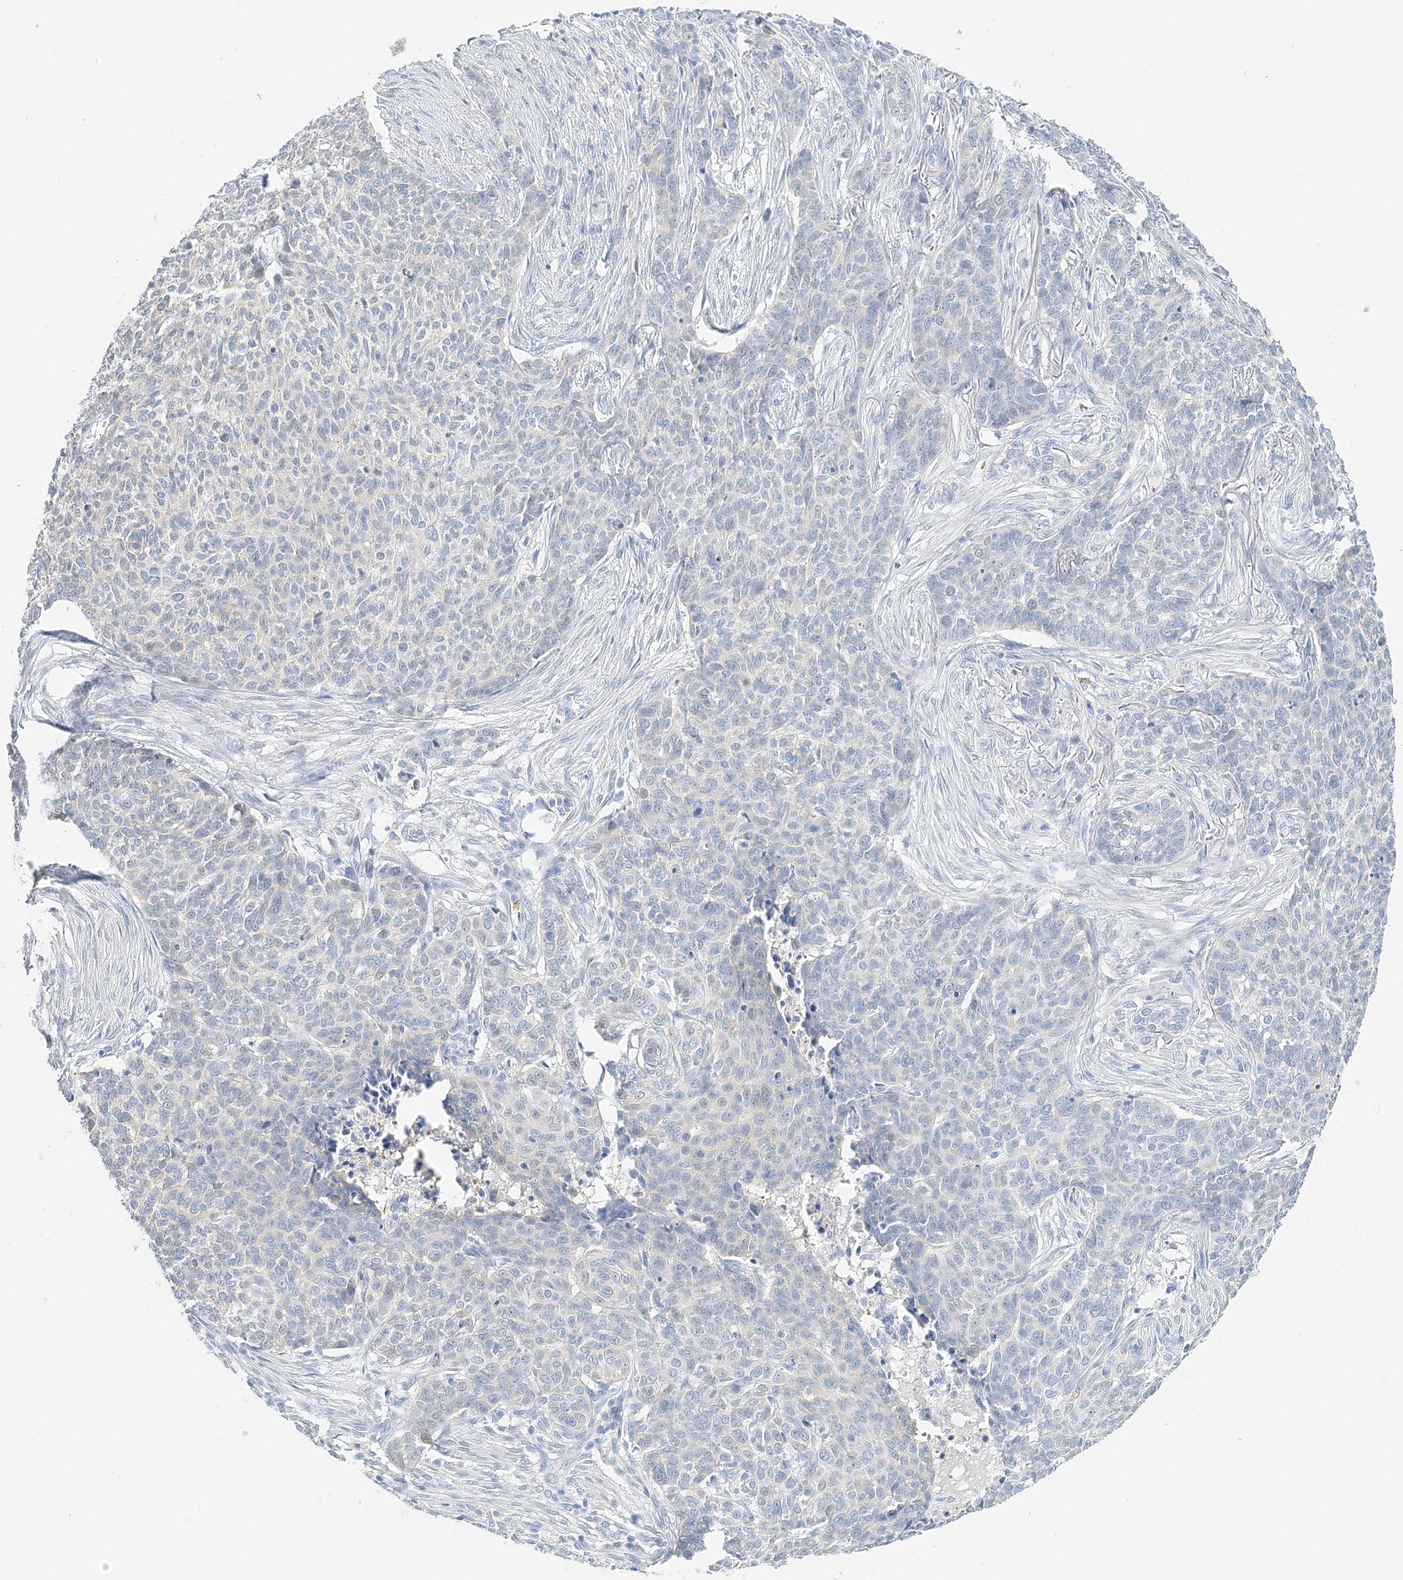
{"staining": {"intensity": "negative", "quantity": "none", "location": "none"}, "tissue": "skin cancer", "cell_type": "Tumor cells", "image_type": "cancer", "snomed": [{"axis": "morphology", "description": "Basal cell carcinoma"}, {"axis": "topography", "description": "Skin"}], "caption": "Immunohistochemical staining of skin basal cell carcinoma reveals no significant staining in tumor cells. (Brightfield microscopy of DAB immunohistochemistry (IHC) at high magnification).", "gene": "VILL", "patient": {"sex": "male", "age": 85}}